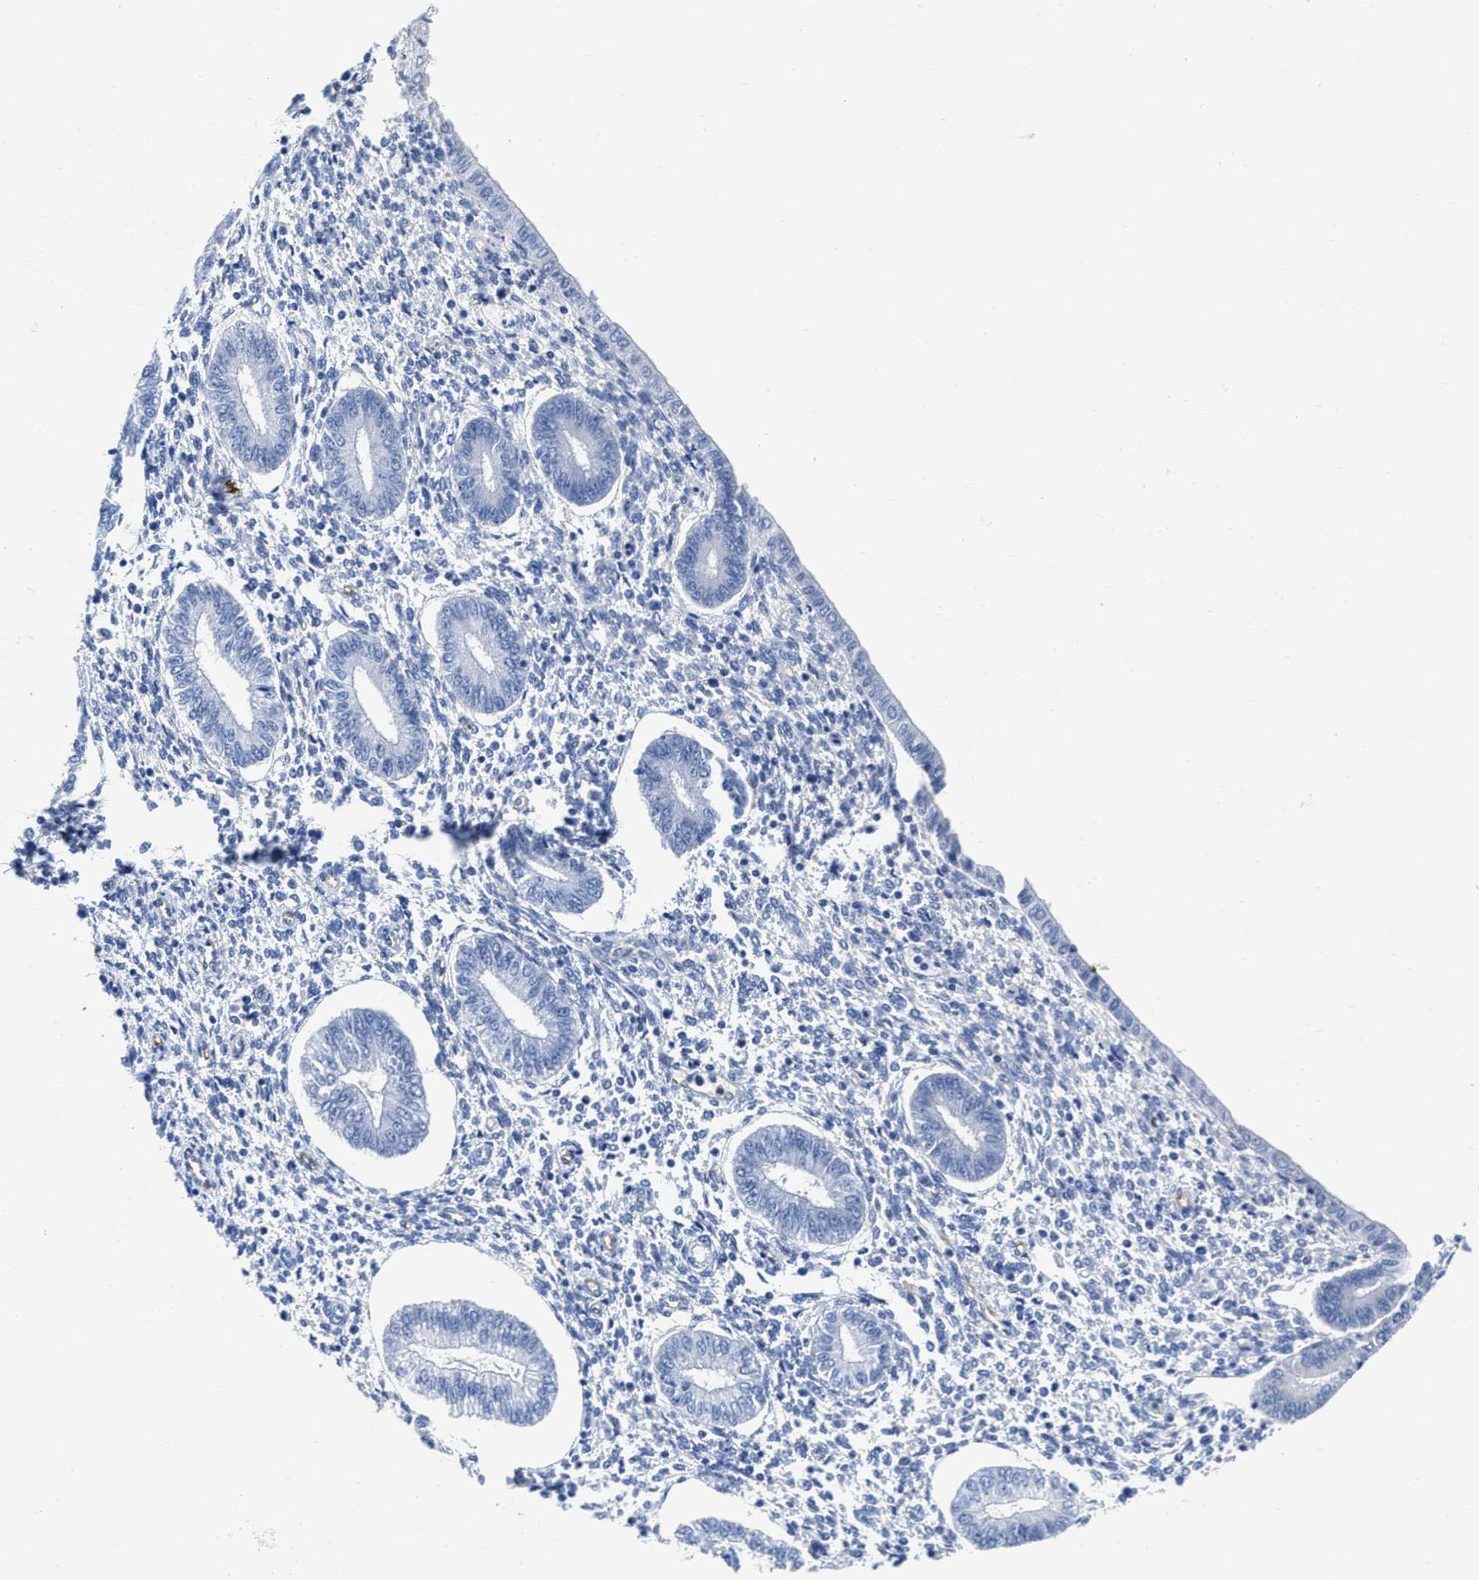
{"staining": {"intensity": "negative", "quantity": "none", "location": "none"}, "tissue": "endometrium", "cell_type": "Cells in endometrial stroma", "image_type": "normal", "snomed": [{"axis": "morphology", "description": "Normal tissue, NOS"}, {"axis": "topography", "description": "Endometrium"}], "caption": "Protein analysis of benign endometrium shows no significant expression in cells in endometrial stroma. (Brightfield microscopy of DAB IHC at high magnification).", "gene": "TVP23B", "patient": {"sex": "female", "age": 50}}